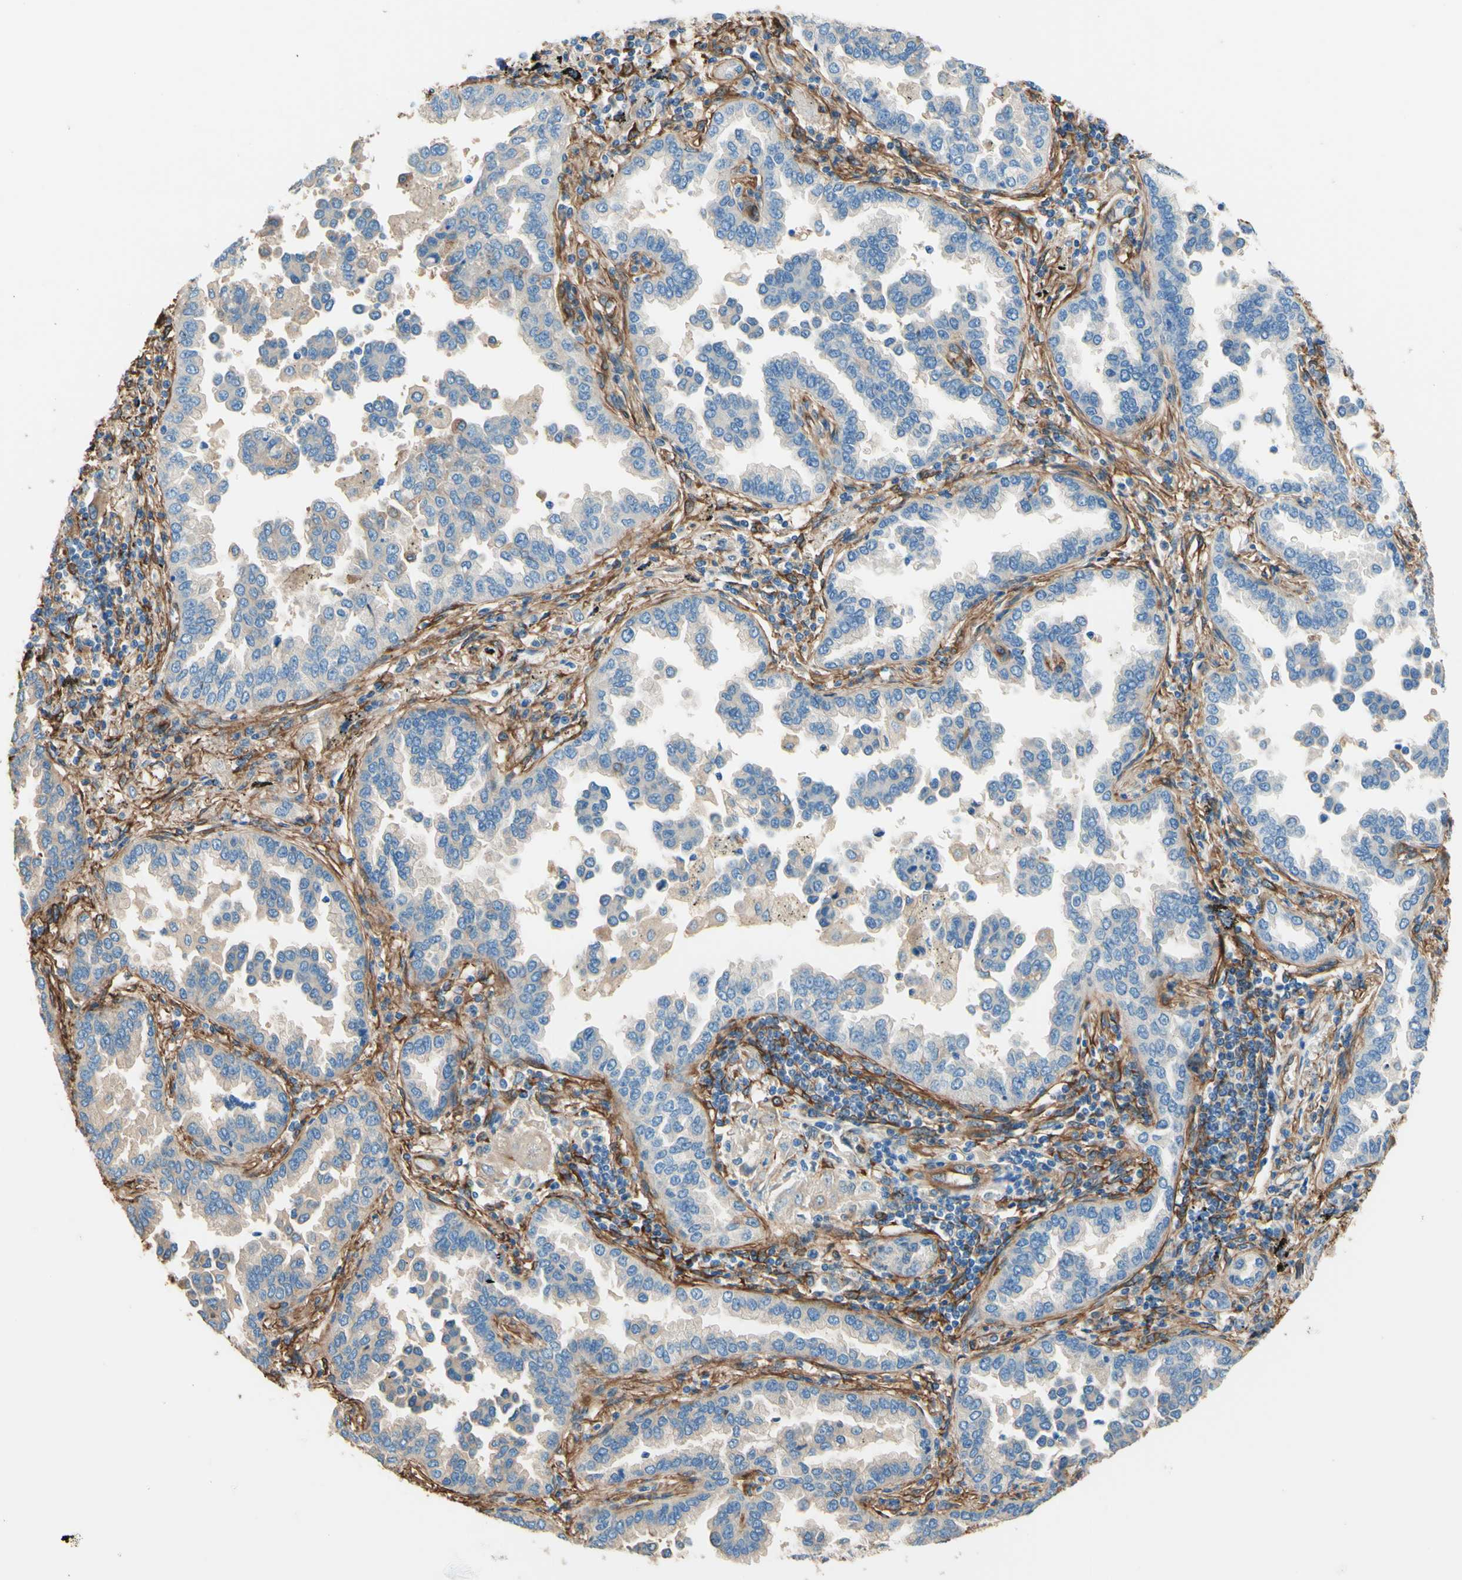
{"staining": {"intensity": "negative", "quantity": "none", "location": "none"}, "tissue": "lung cancer", "cell_type": "Tumor cells", "image_type": "cancer", "snomed": [{"axis": "morphology", "description": "Normal tissue, NOS"}, {"axis": "morphology", "description": "Adenocarcinoma, NOS"}, {"axis": "topography", "description": "Lung"}], "caption": "Tumor cells are negative for protein expression in human lung cancer (adenocarcinoma). (DAB (3,3'-diaminobenzidine) IHC, high magnification).", "gene": "DPYSL3", "patient": {"sex": "male", "age": 59}}